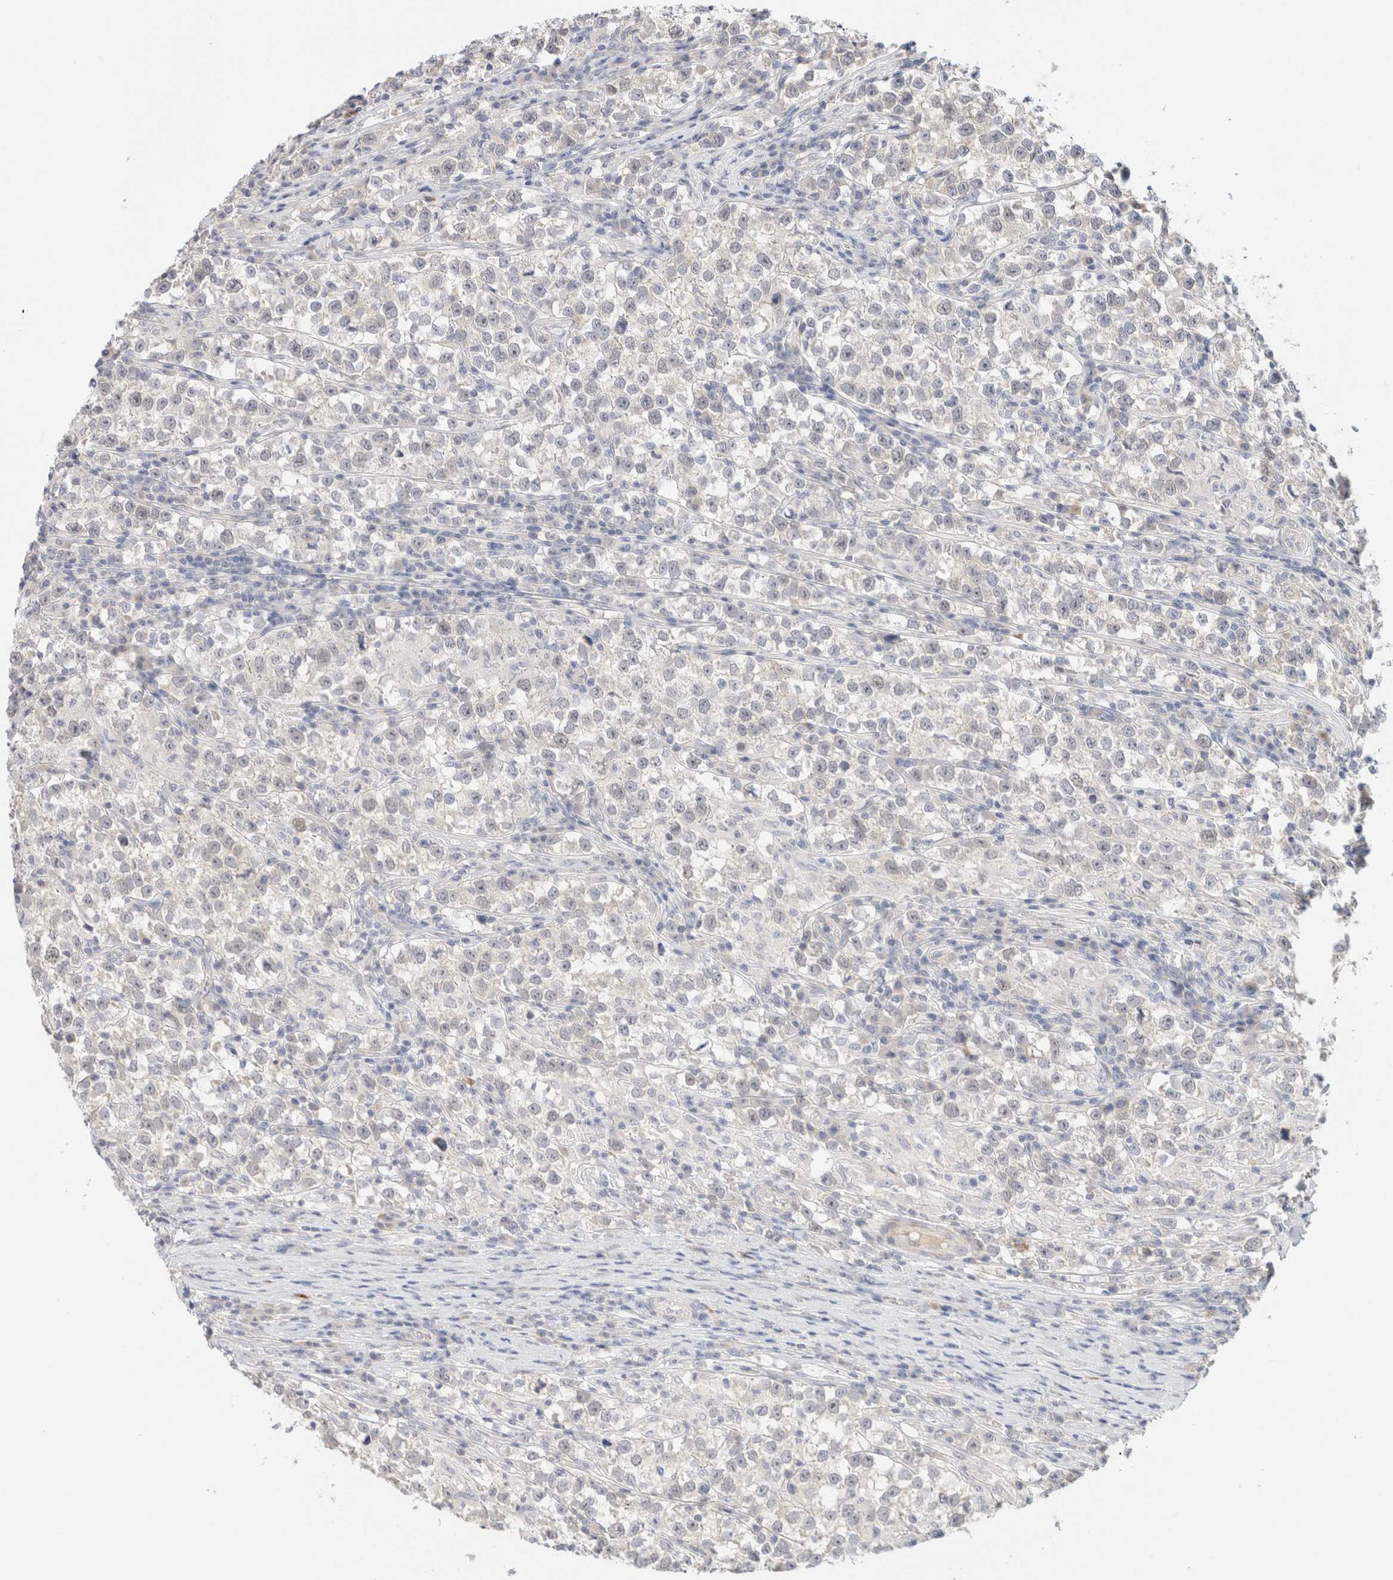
{"staining": {"intensity": "negative", "quantity": "none", "location": "none"}, "tissue": "testis cancer", "cell_type": "Tumor cells", "image_type": "cancer", "snomed": [{"axis": "morphology", "description": "Normal tissue, NOS"}, {"axis": "morphology", "description": "Seminoma, NOS"}, {"axis": "topography", "description": "Testis"}], "caption": "The histopathology image shows no significant positivity in tumor cells of testis cancer (seminoma). (DAB (3,3'-diaminobenzidine) immunohistochemistry (IHC) visualized using brightfield microscopy, high magnification).", "gene": "SPRTN", "patient": {"sex": "male", "age": 43}}